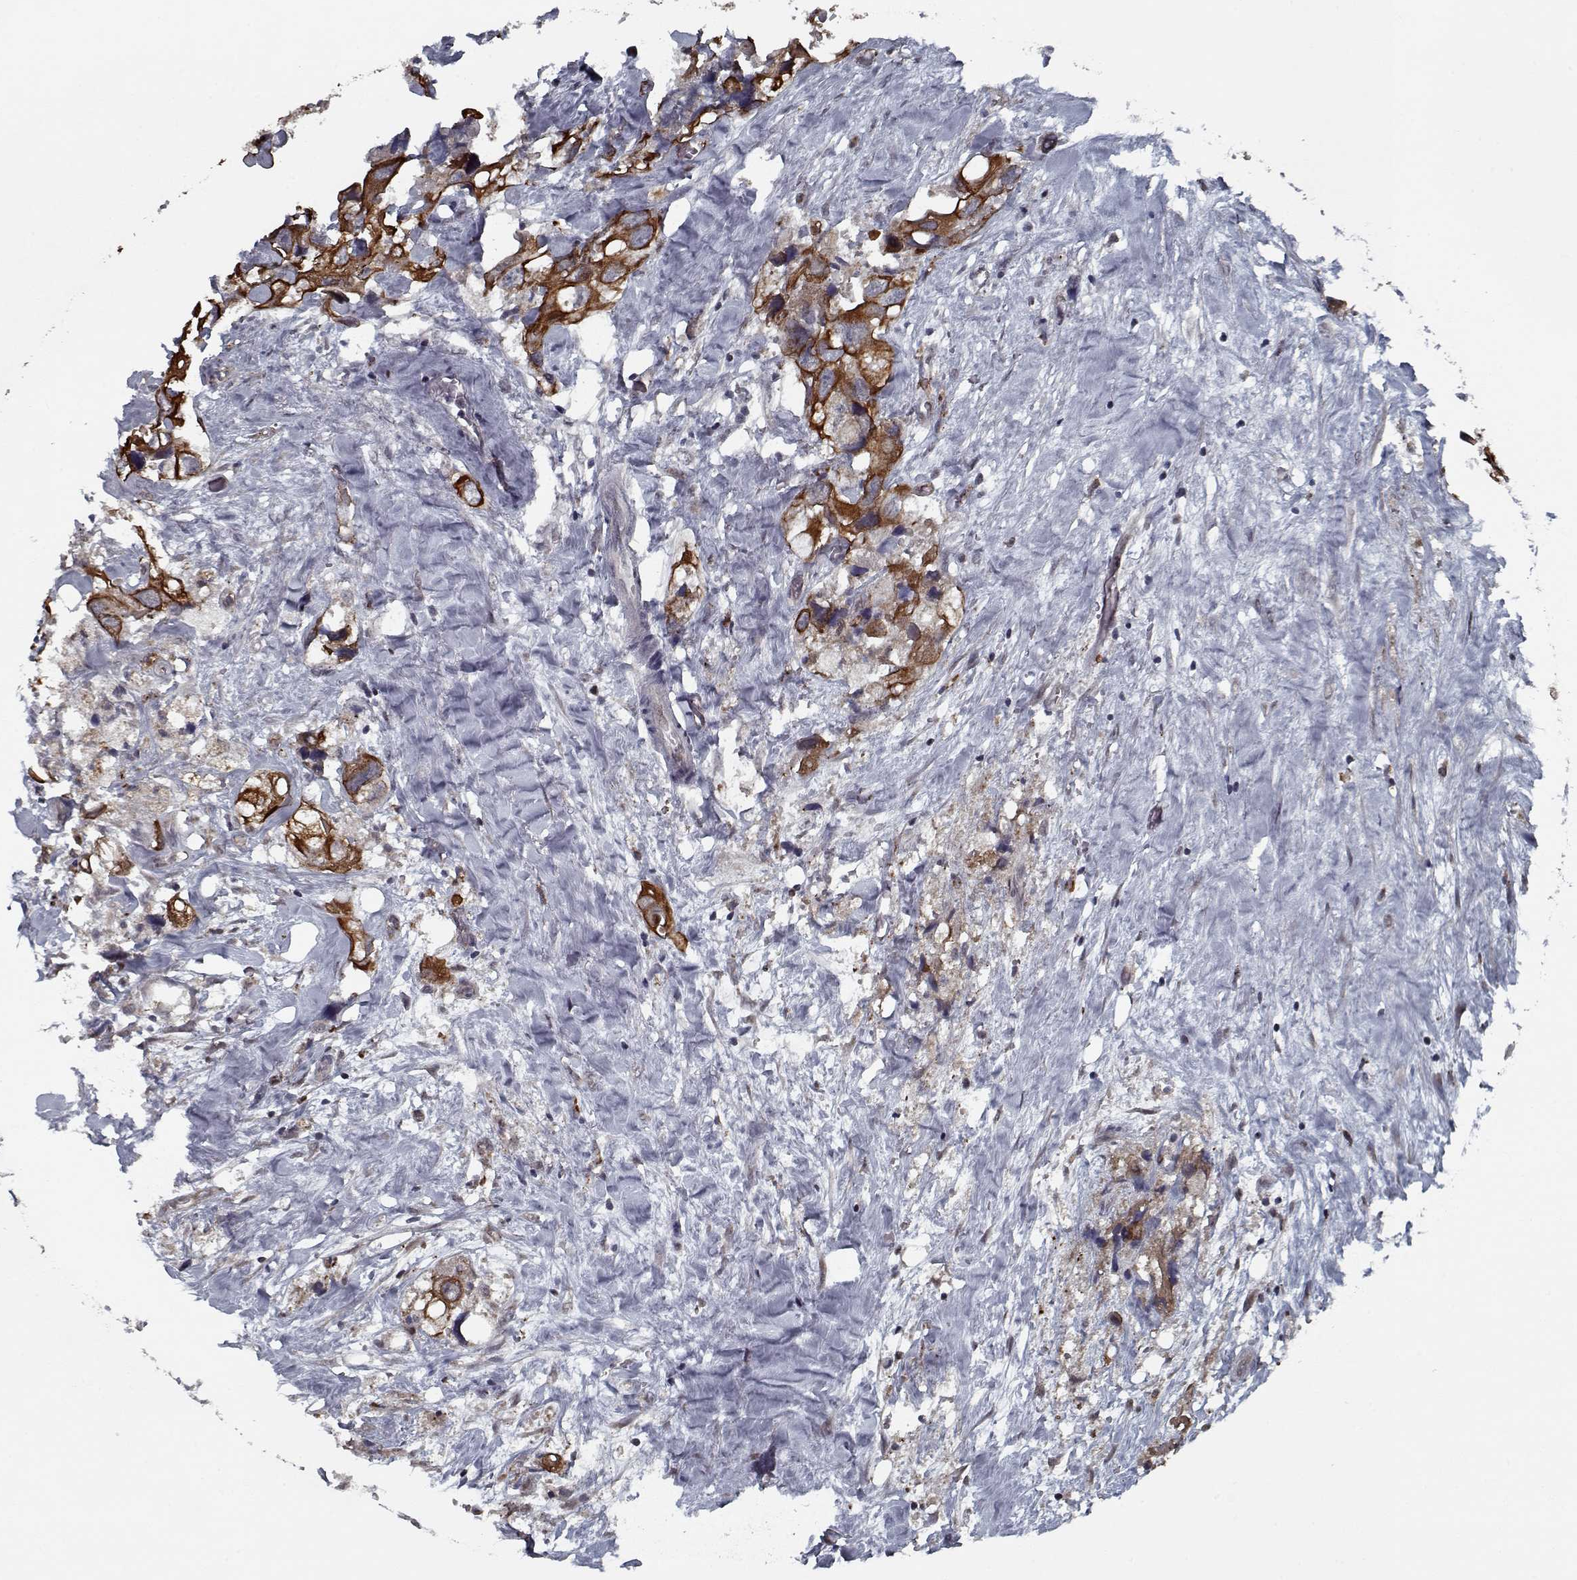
{"staining": {"intensity": "strong", "quantity": ">75%", "location": "cytoplasmic/membranous"}, "tissue": "urothelial cancer", "cell_type": "Tumor cells", "image_type": "cancer", "snomed": [{"axis": "morphology", "description": "Urothelial carcinoma, High grade"}, {"axis": "topography", "description": "Urinary bladder"}], "caption": "Protein staining by immunohistochemistry (IHC) demonstrates strong cytoplasmic/membranous positivity in approximately >75% of tumor cells in urothelial cancer.", "gene": "NLK", "patient": {"sex": "male", "age": 59}}